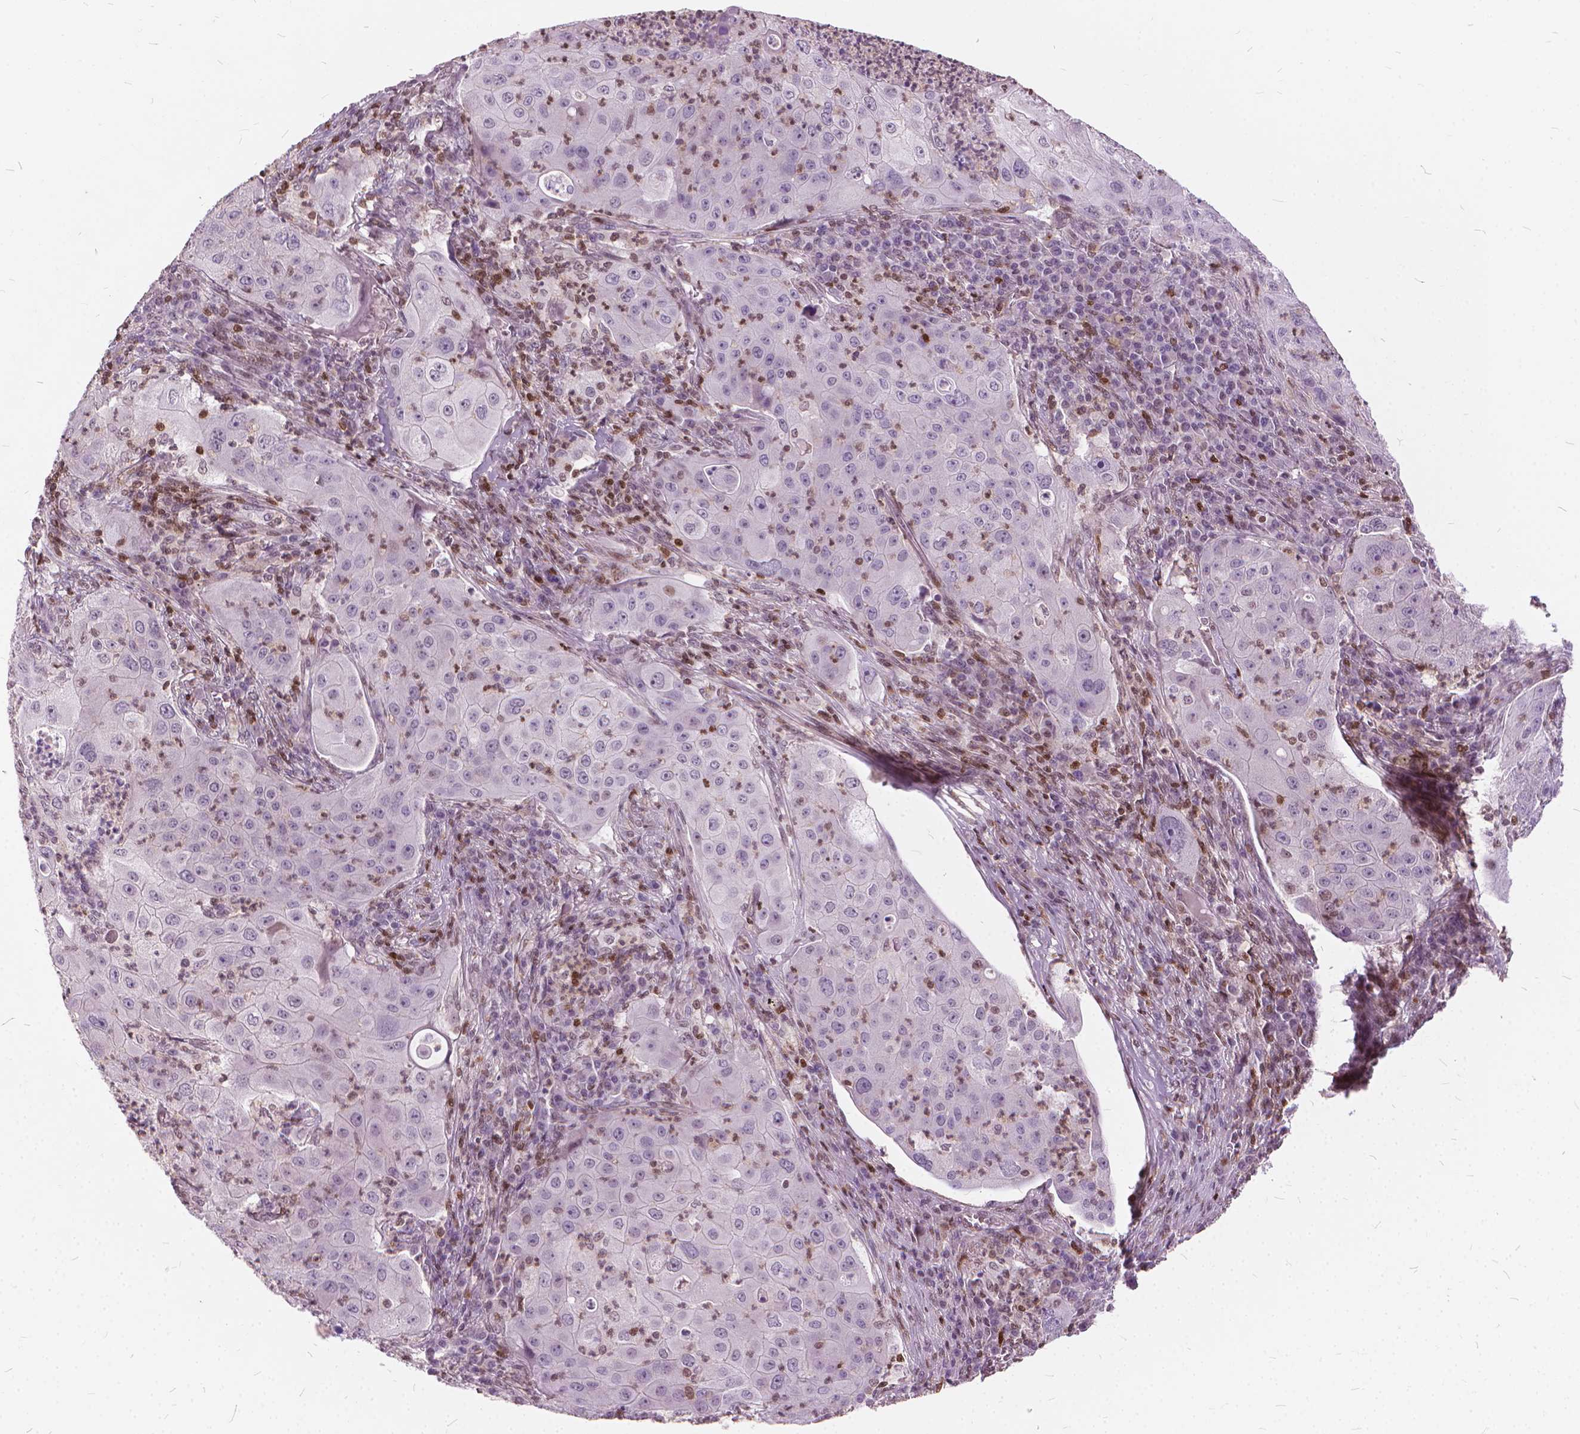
{"staining": {"intensity": "negative", "quantity": "none", "location": "none"}, "tissue": "lung cancer", "cell_type": "Tumor cells", "image_type": "cancer", "snomed": [{"axis": "morphology", "description": "Squamous cell carcinoma, NOS"}, {"axis": "topography", "description": "Lung"}], "caption": "Human lung squamous cell carcinoma stained for a protein using immunohistochemistry shows no positivity in tumor cells.", "gene": "STAT5B", "patient": {"sex": "female", "age": 59}}